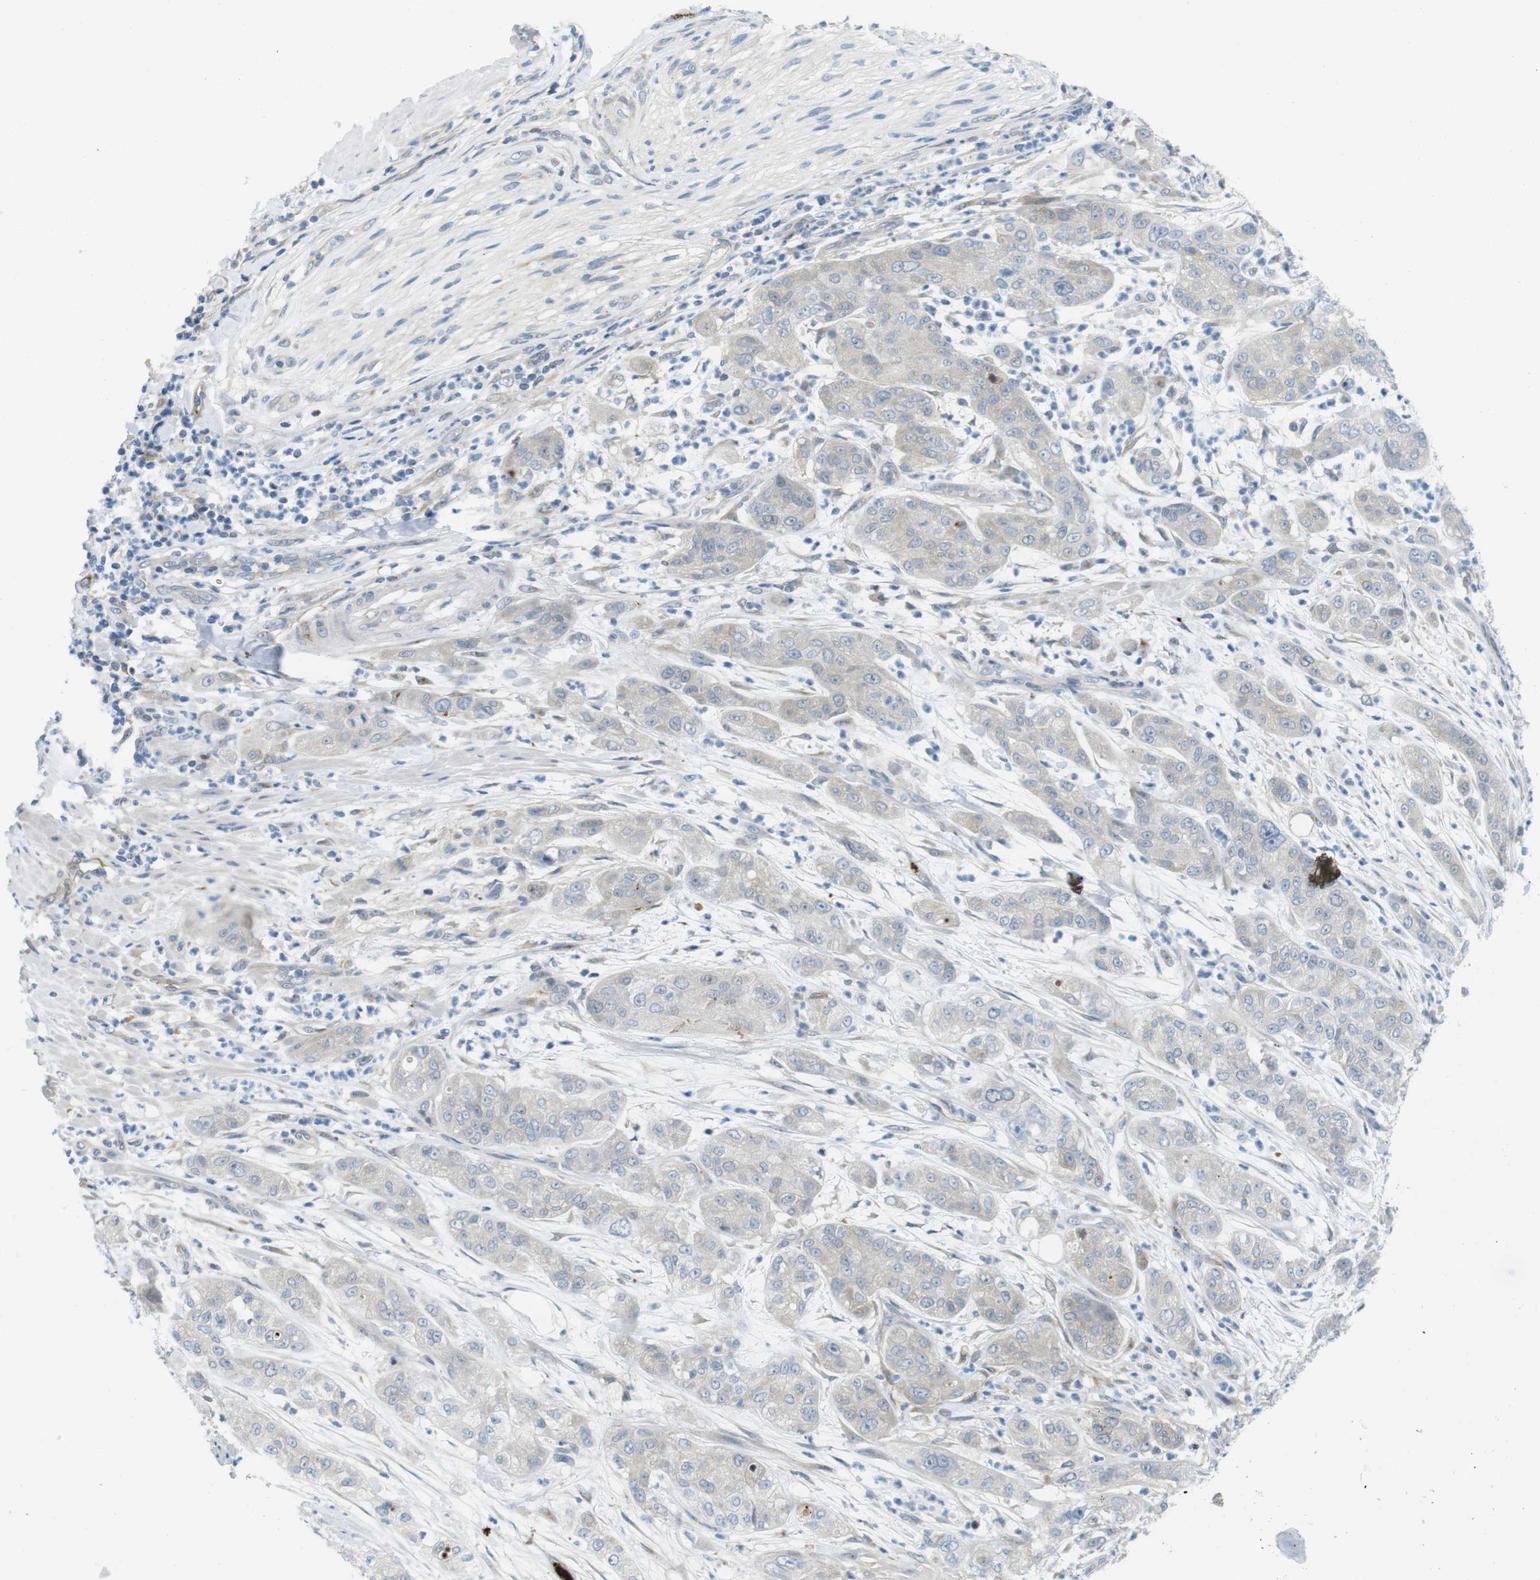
{"staining": {"intensity": "weak", "quantity": "<25%", "location": "cytoplasmic/membranous"}, "tissue": "pancreatic cancer", "cell_type": "Tumor cells", "image_type": "cancer", "snomed": [{"axis": "morphology", "description": "Adenocarcinoma, NOS"}, {"axis": "topography", "description": "Pancreas"}], "caption": "Pancreatic cancer was stained to show a protein in brown. There is no significant expression in tumor cells.", "gene": "CASP2", "patient": {"sex": "female", "age": 78}}